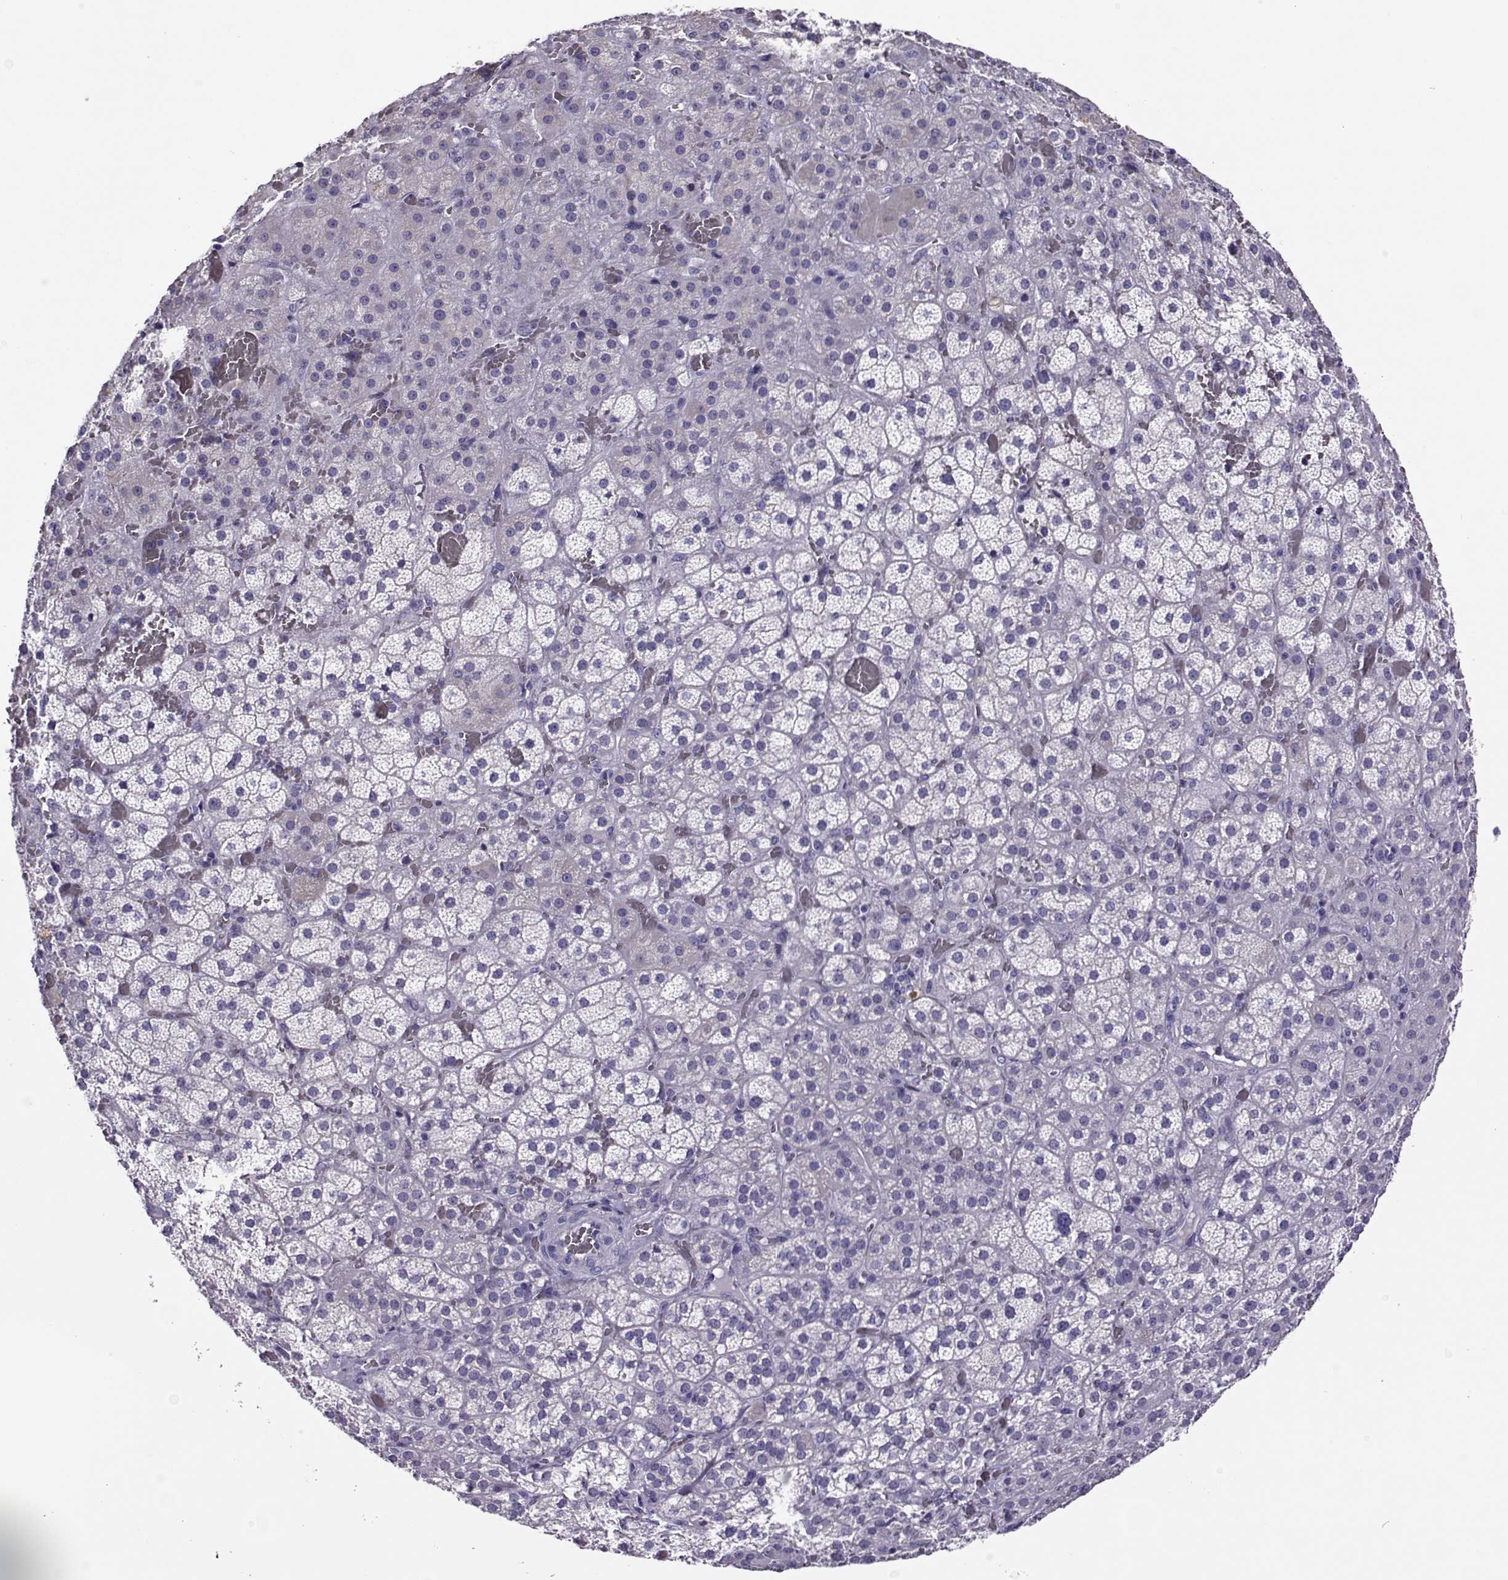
{"staining": {"intensity": "negative", "quantity": "none", "location": "none"}, "tissue": "adrenal gland", "cell_type": "Glandular cells", "image_type": "normal", "snomed": [{"axis": "morphology", "description": "Normal tissue, NOS"}, {"axis": "topography", "description": "Adrenal gland"}], "caption": "Immunohistochemical staining of benign human adrenal gland shows no significant staining in glandular cells.", "gene": "LINGO1", "patient": {"sex": "male", "age": 57}}